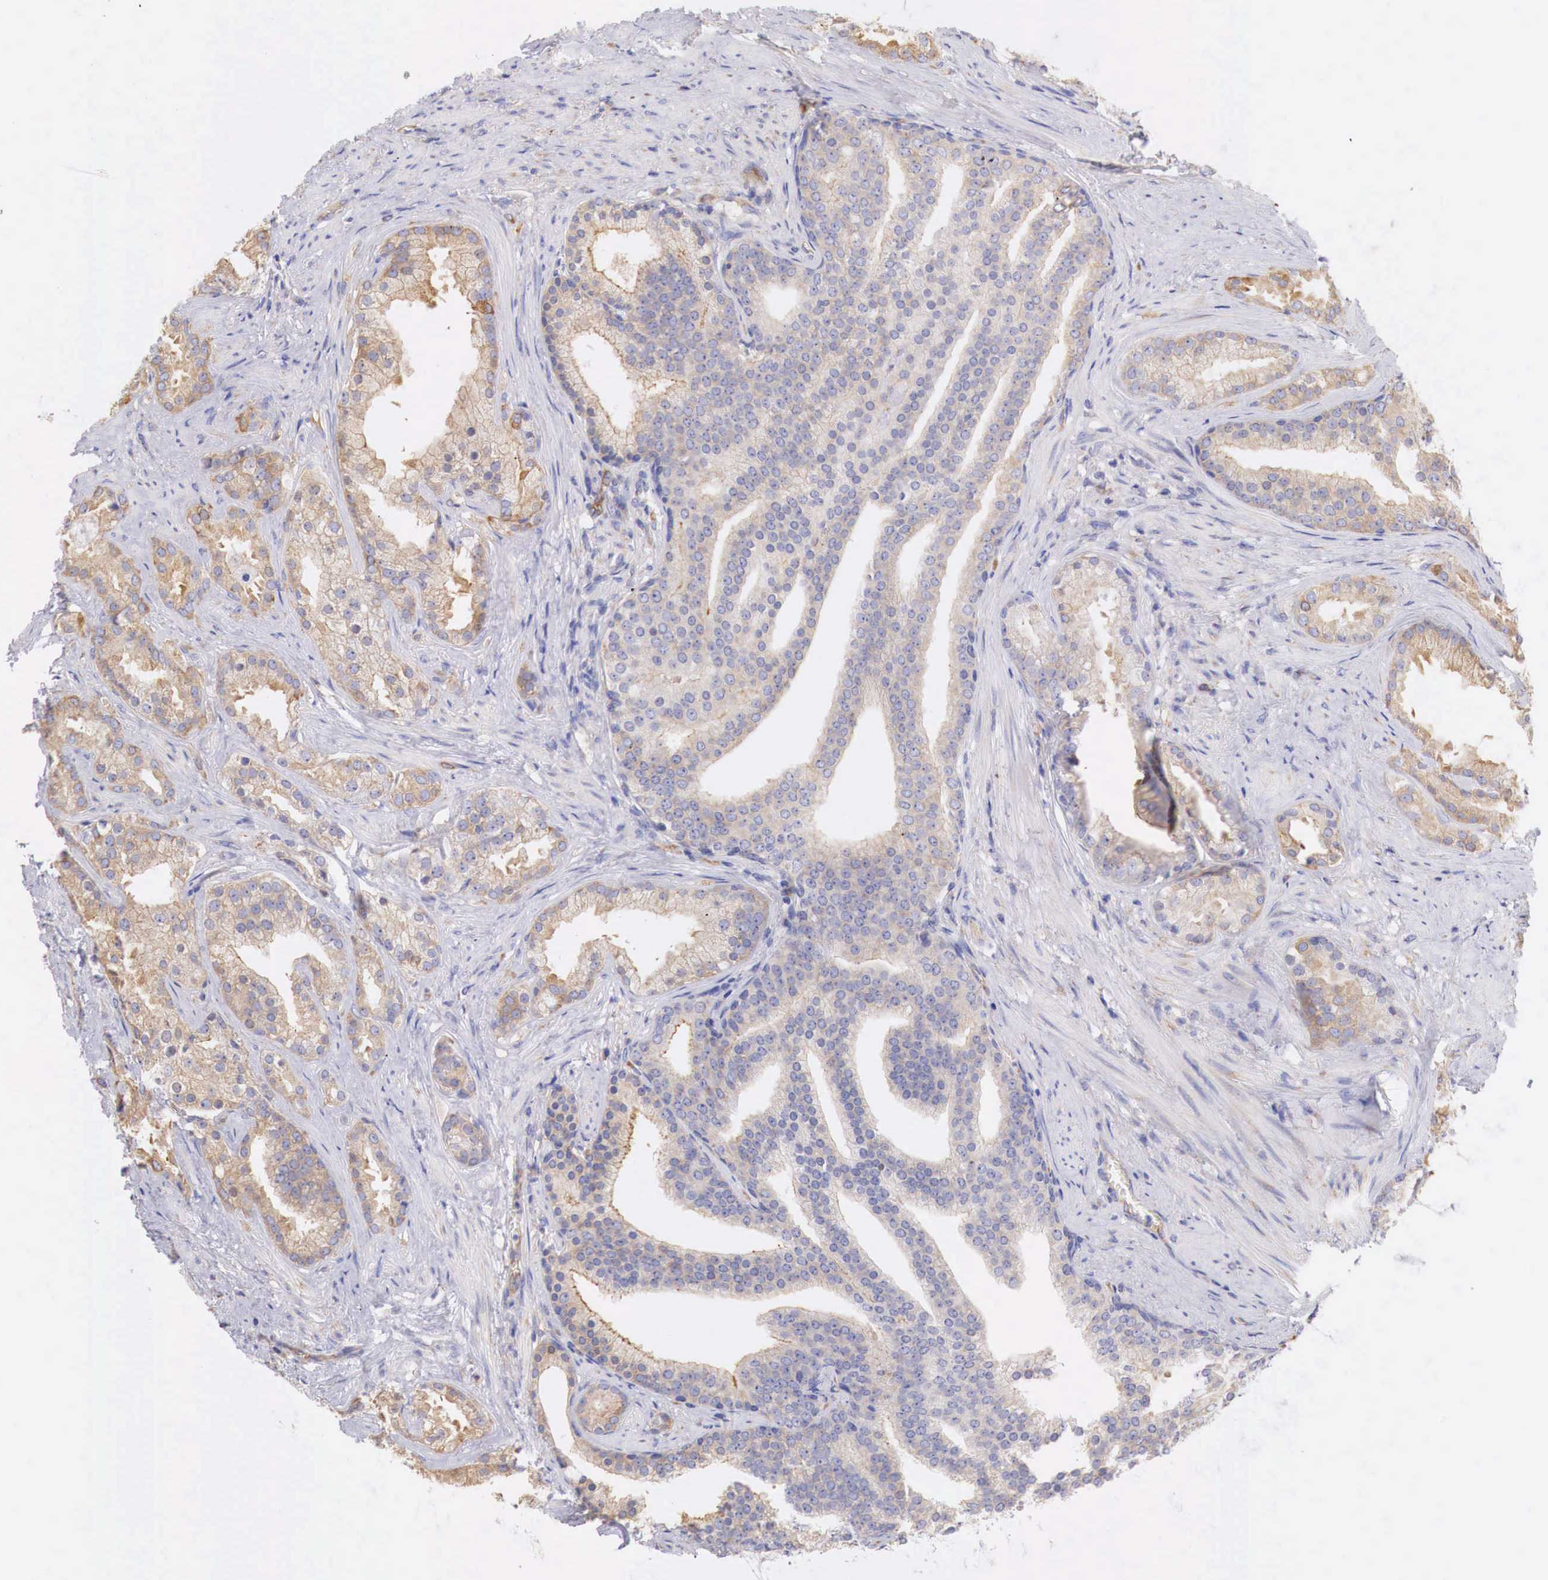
{"staining": {"intensity": "weak", "quantity": "25%-75%", "location": "cytoplasmic/membranous"}, "tissue": "prostate cancer", "cell_type": "Tumor cells", "image_type": "cancer", "snomed": [{"axis": "morphology", "description": "Adenocarcinoma, Low grade"}, {"axis": "topography", "description": "Prostate"}], "caption": "DAB (3,3'-diaminobenzidine) immunohistochemical staining of prostate cancer (low-grade adenocarcinoma) displays weak cytoplasmic/membranous protein expression in approximately 25%-75% of tumor cells.", "gene": "RDX", "patient": {"sex": "male", "age": 71}}